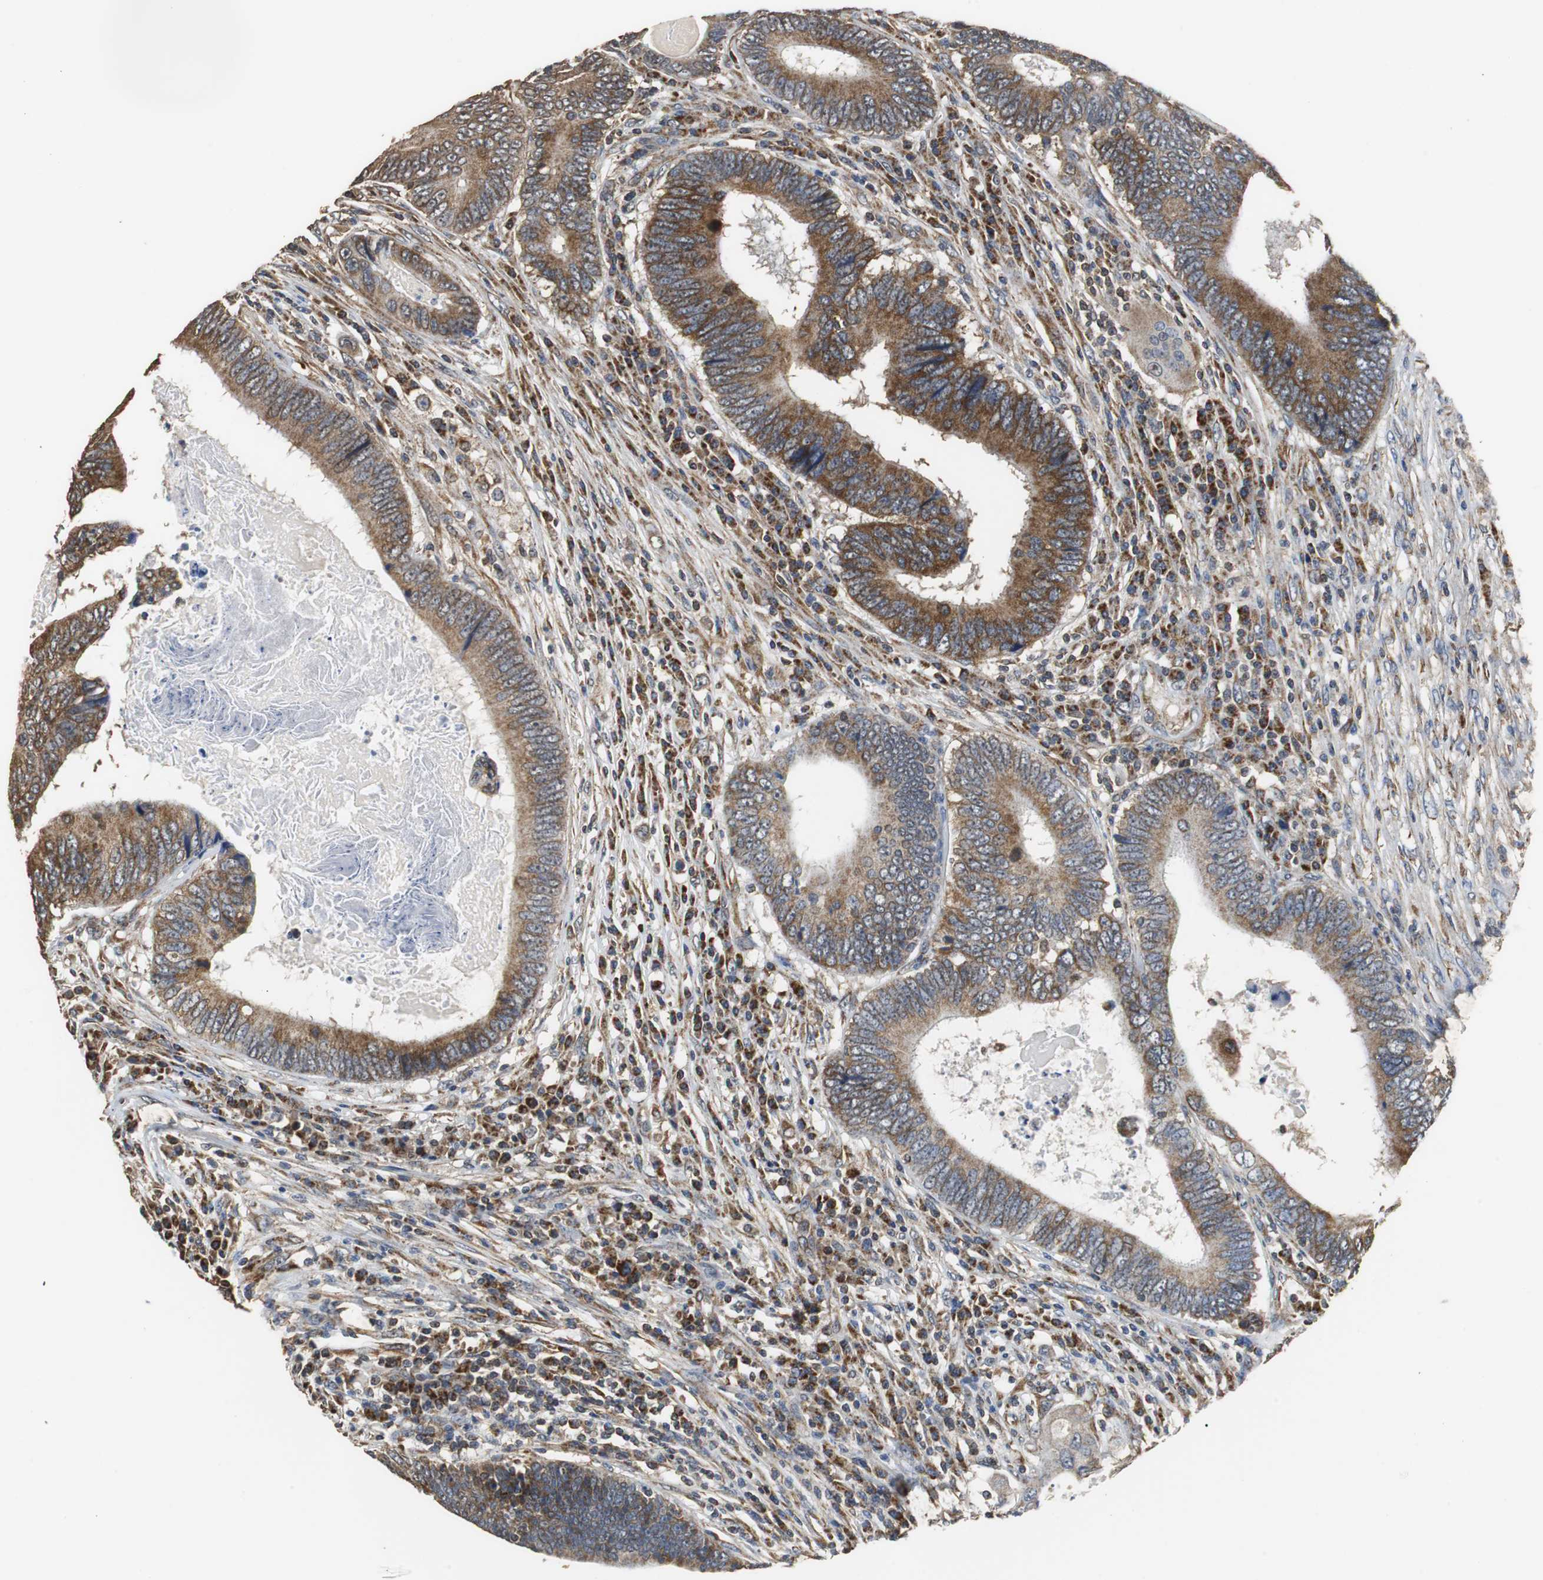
{"staining": {"intensity": "moderate", "quantity": "25%-75%", "location": "cytoplasmic/membranous"}, "tissue": "colorectal cancer", "cell_type": "Tumor cells", "image_type": "cancer", "snomed": [{"axis": "morphology", "description": "Adenocarcinoma, NOS"}, {"axis": "topography", "description": "Colon"}], "caption": "About 25%-75% of tumor cells in colorectal cancer (adenocarcinoma) display moderate cytoplasmic/membranous protein expression as visualized by brown immunohistochemical staining.", "gene": "NNT", "patient": {"sex": "female", "age": 78}}